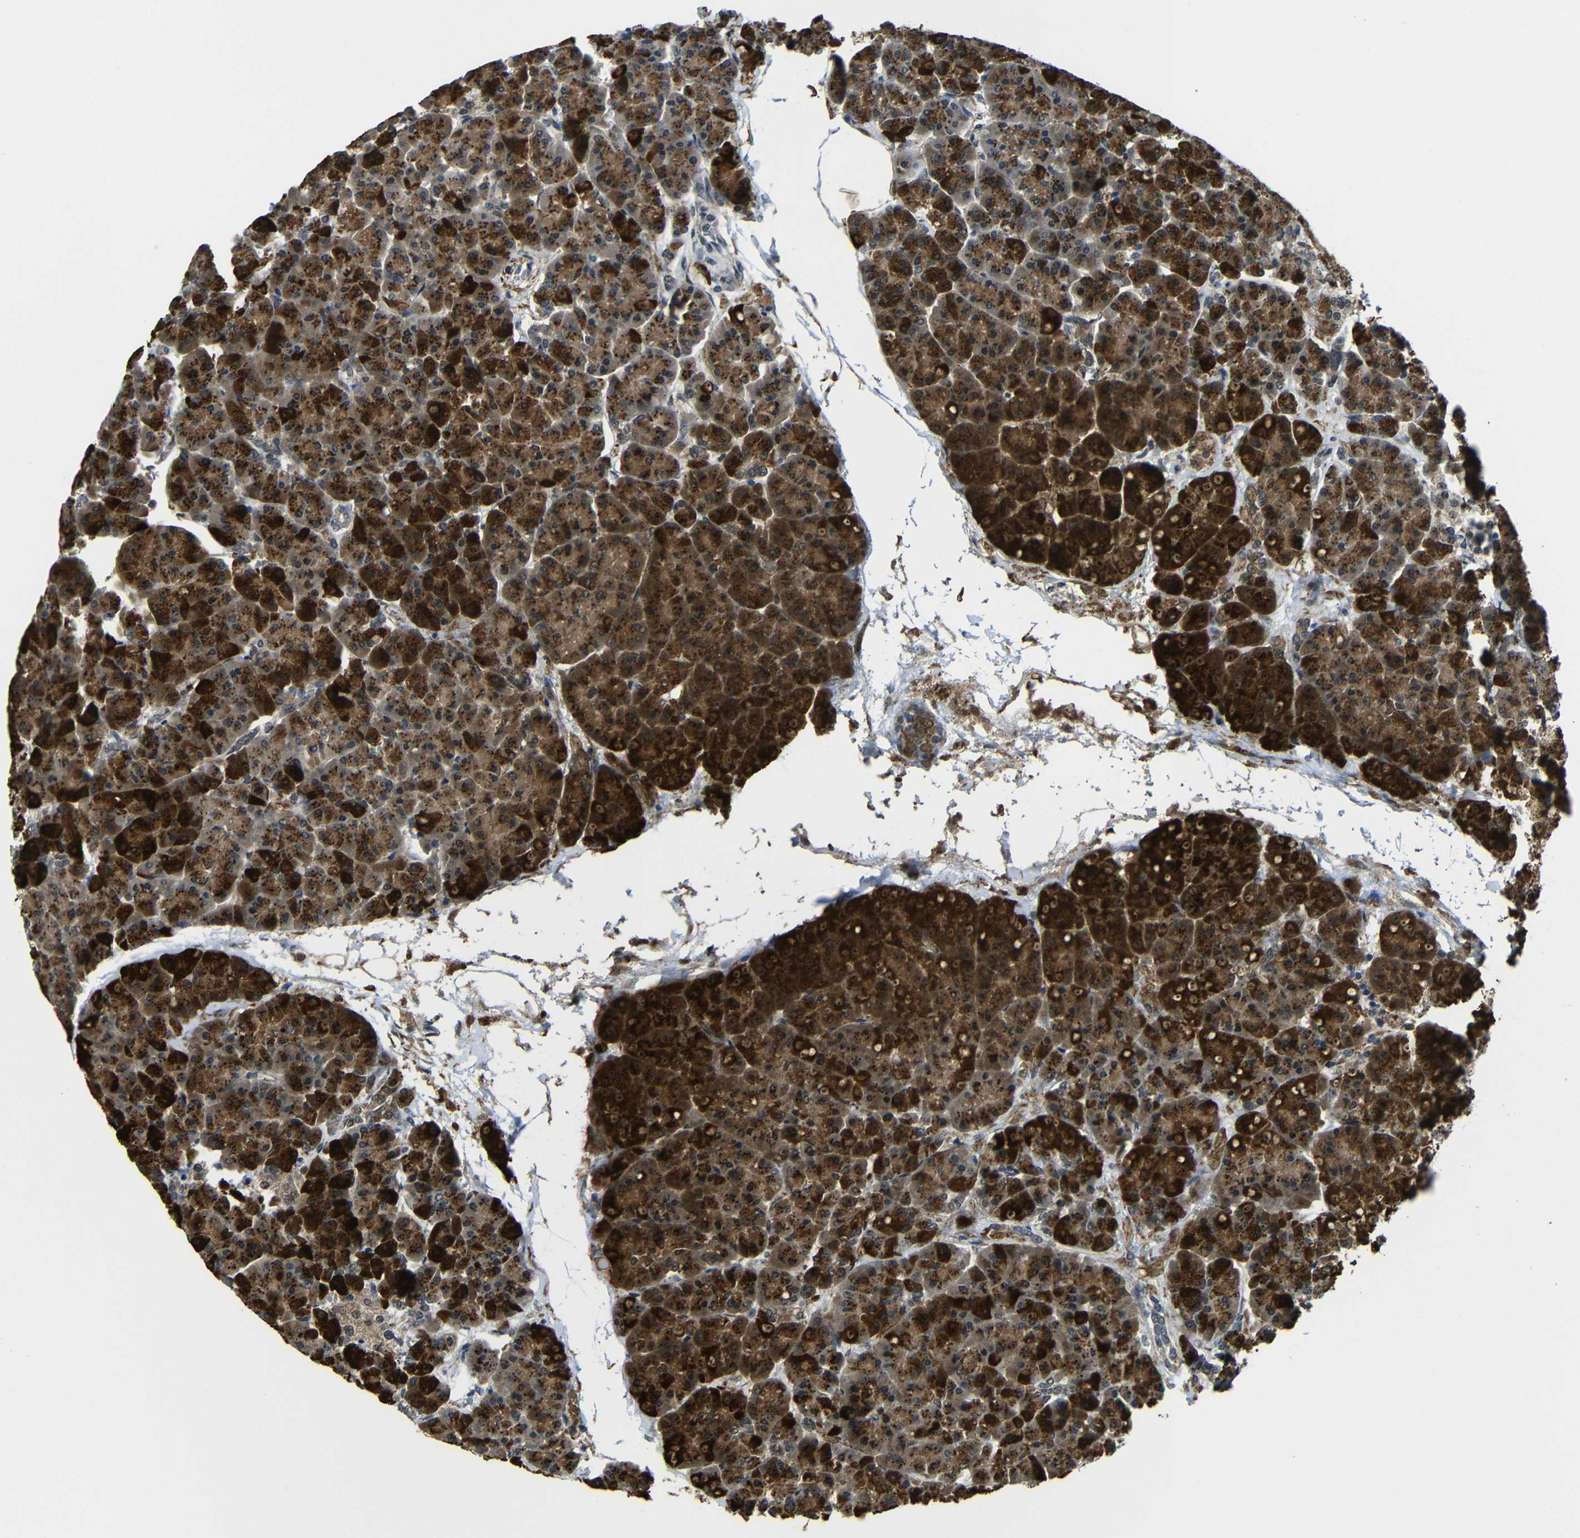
{"staining": {"intensity": "strong", "quantity": ">75%", "location": "cytoplasmic/membranous"}, "tissue": "pancreas", "cell_type": "Exocrine glandular cells", "image_type": "normal", "snomed": [{"axis": "morphology", "description": "Normal tissue, NOS"}, {"axis": "topography", "description": "Pancreas"}], "caption": "This micrograph exhibits benign pancreas stained with immunohistochemistry to label a protein in brown. The cytoplasmic/membranous of exocrine glandular cells show strong positivity for the protein. Nuclei are counter-stained blue.", "gene": "FAM172A", "patient": {"sex": "female", "age": 70}}